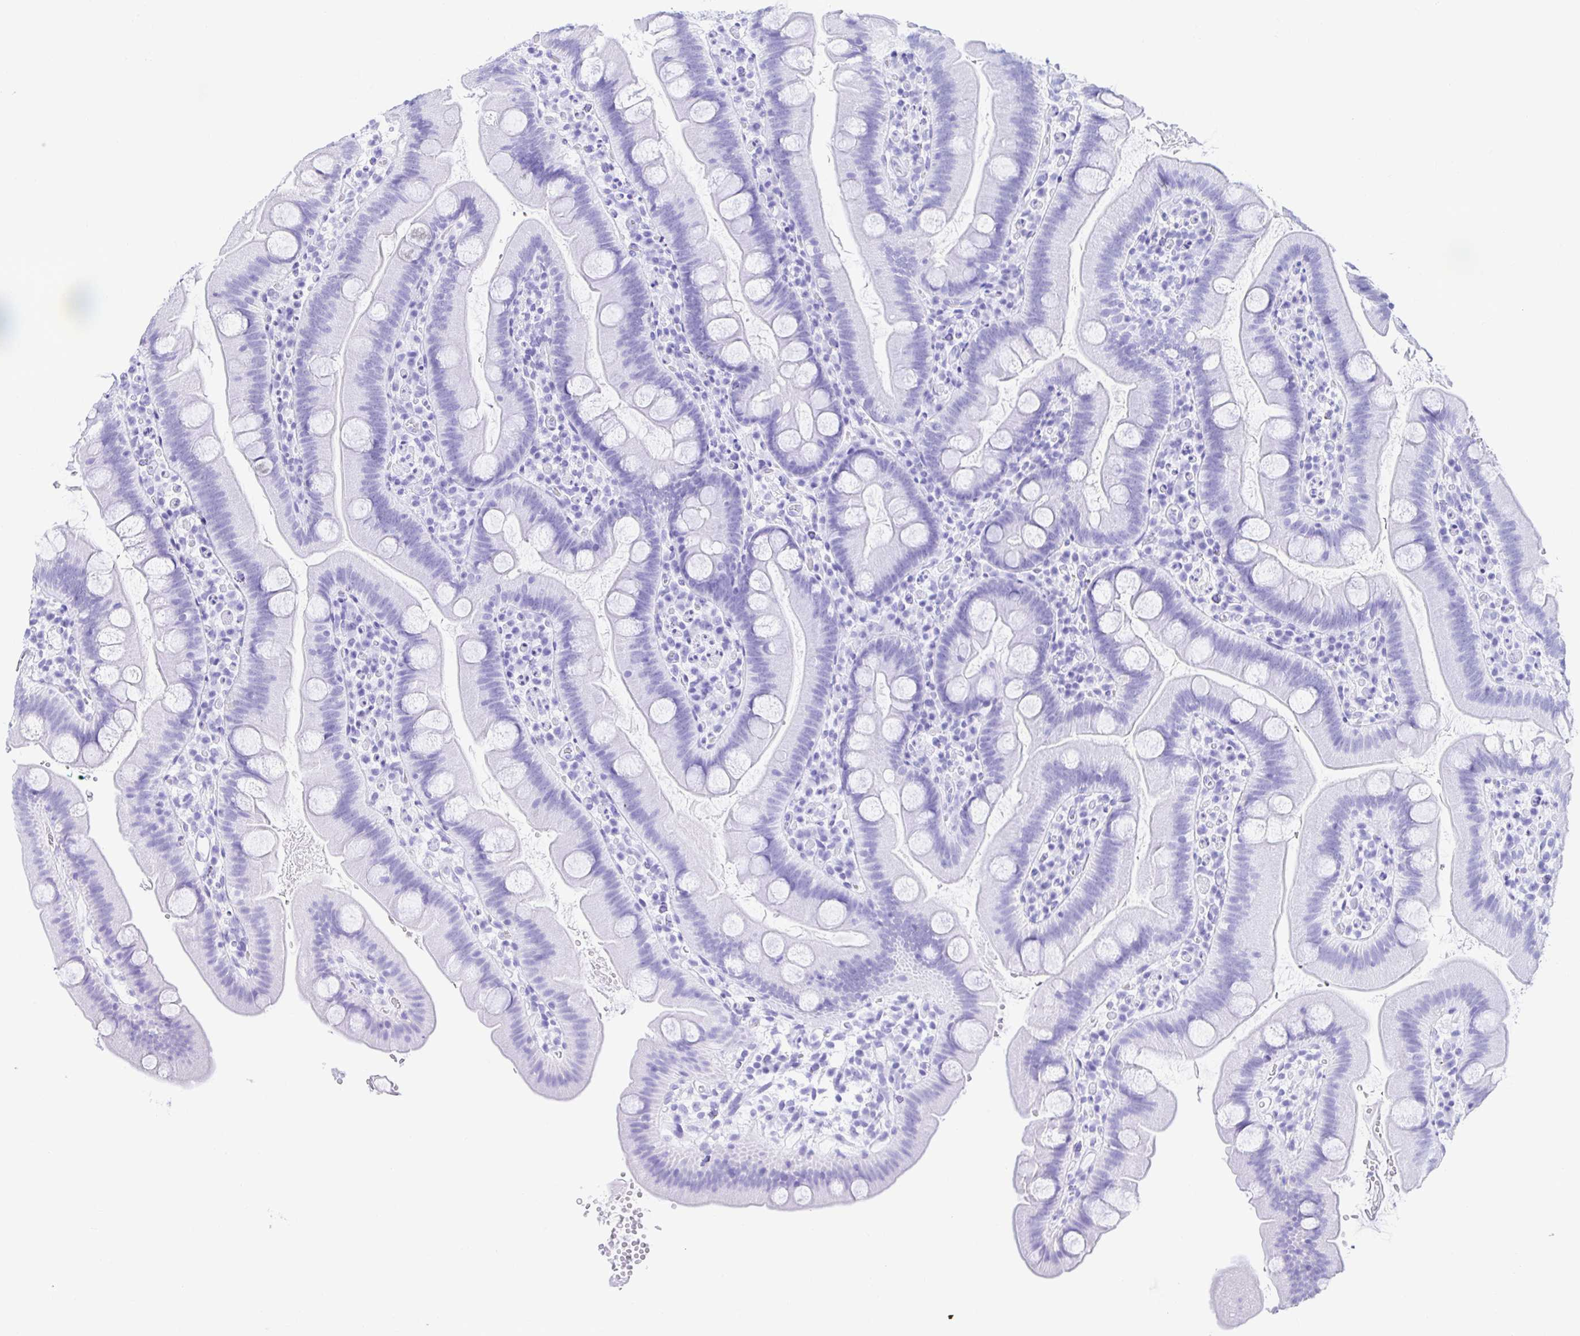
{"staining": {"intensity": "negative", "quantity": "none", "location": "none"}, "tissue": "small intestine", "cell_type": "Glandular cells", "image_type": "normal", "snomed": [{"axis": "morphology", "description": "Normal tissue, NOS"}, {"axis": "topography", "description": "Small intestine"}], "caption": "The immunohistochemistry micrograph has no significant staining in glandular cells of small intestine. Brightfield microscopy of IHC stained with DAB (brown) and hematoxylin (blue), captured at high magnification.", "gene": "EZHIP", "patient": {"sex": "female", "age": 68}}